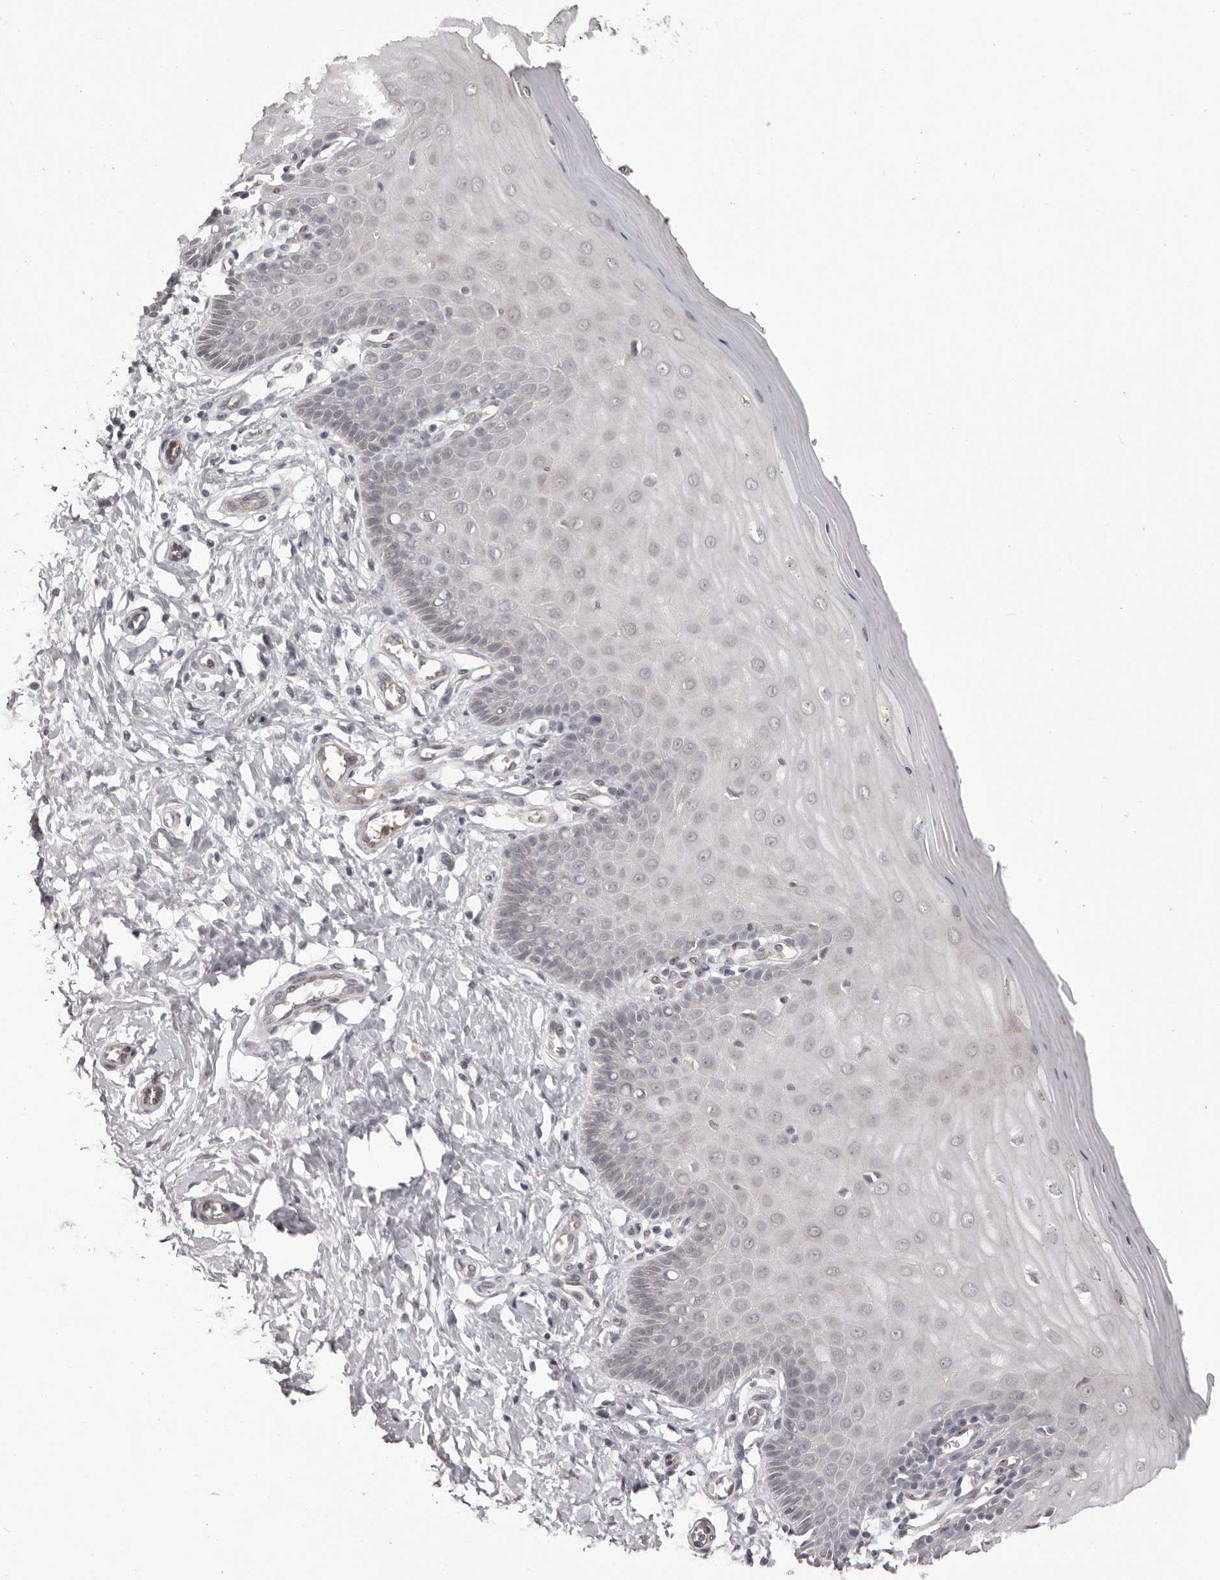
{"staining": {"intensity": "negative", "quantity": "none", "location": "none"}, "tissue": "cervix", "cell_type": "Glandular cells", "image_type": "normal", "snomed": [{"axis": "morphology", "description": "Normal tissue, NOS"}, {"axis": "topography", "description": "Cervix"}], "caption": "Immunohistochemistry (IHC) image of normal cervix: cervix stained with DAB (3,3'-diaminobenzidine) displays no significant protein staining in glandular cells.", "gene": "RNF2", "patient": {"sex": "female", "age": 55}}